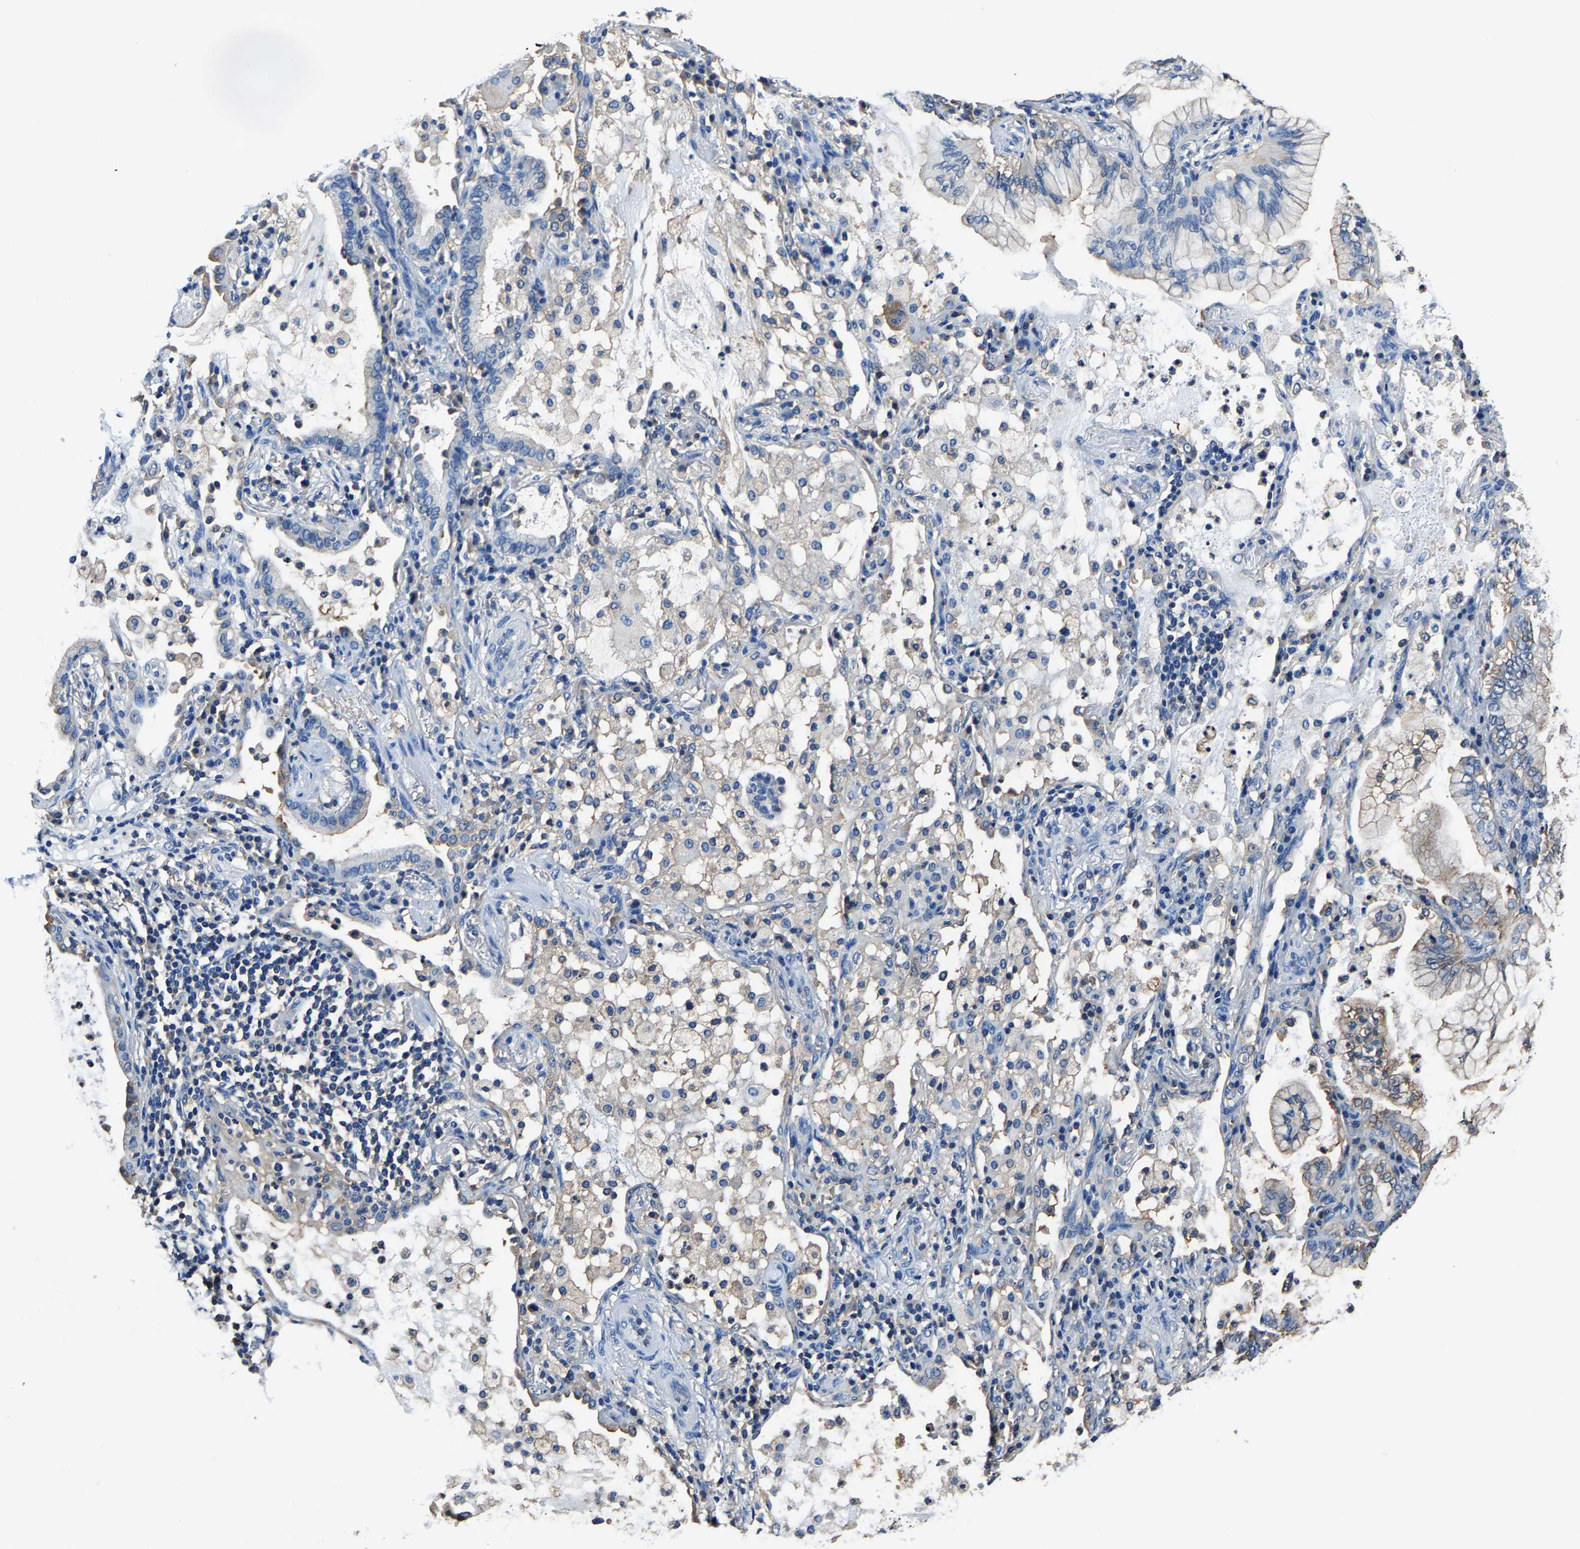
{"staining": {"intensity": "weak", "quantity": "<25%", "location": "cytoplasmic/membranous"}, "tissue": "lung cancer", "cell_type": "Tumor cells", "image_type": "cancer", "snomed": [{"axis": "morphology", "description": "Adenocarcinoma, NOS"}, {"axis": "topography", "description": "Lung"}], "caption": "Tumor cells show no significant positivity in lung adenocarcinoma.", "gene": "ALDOB", "patient": {"sex": "female", "age": 70}}